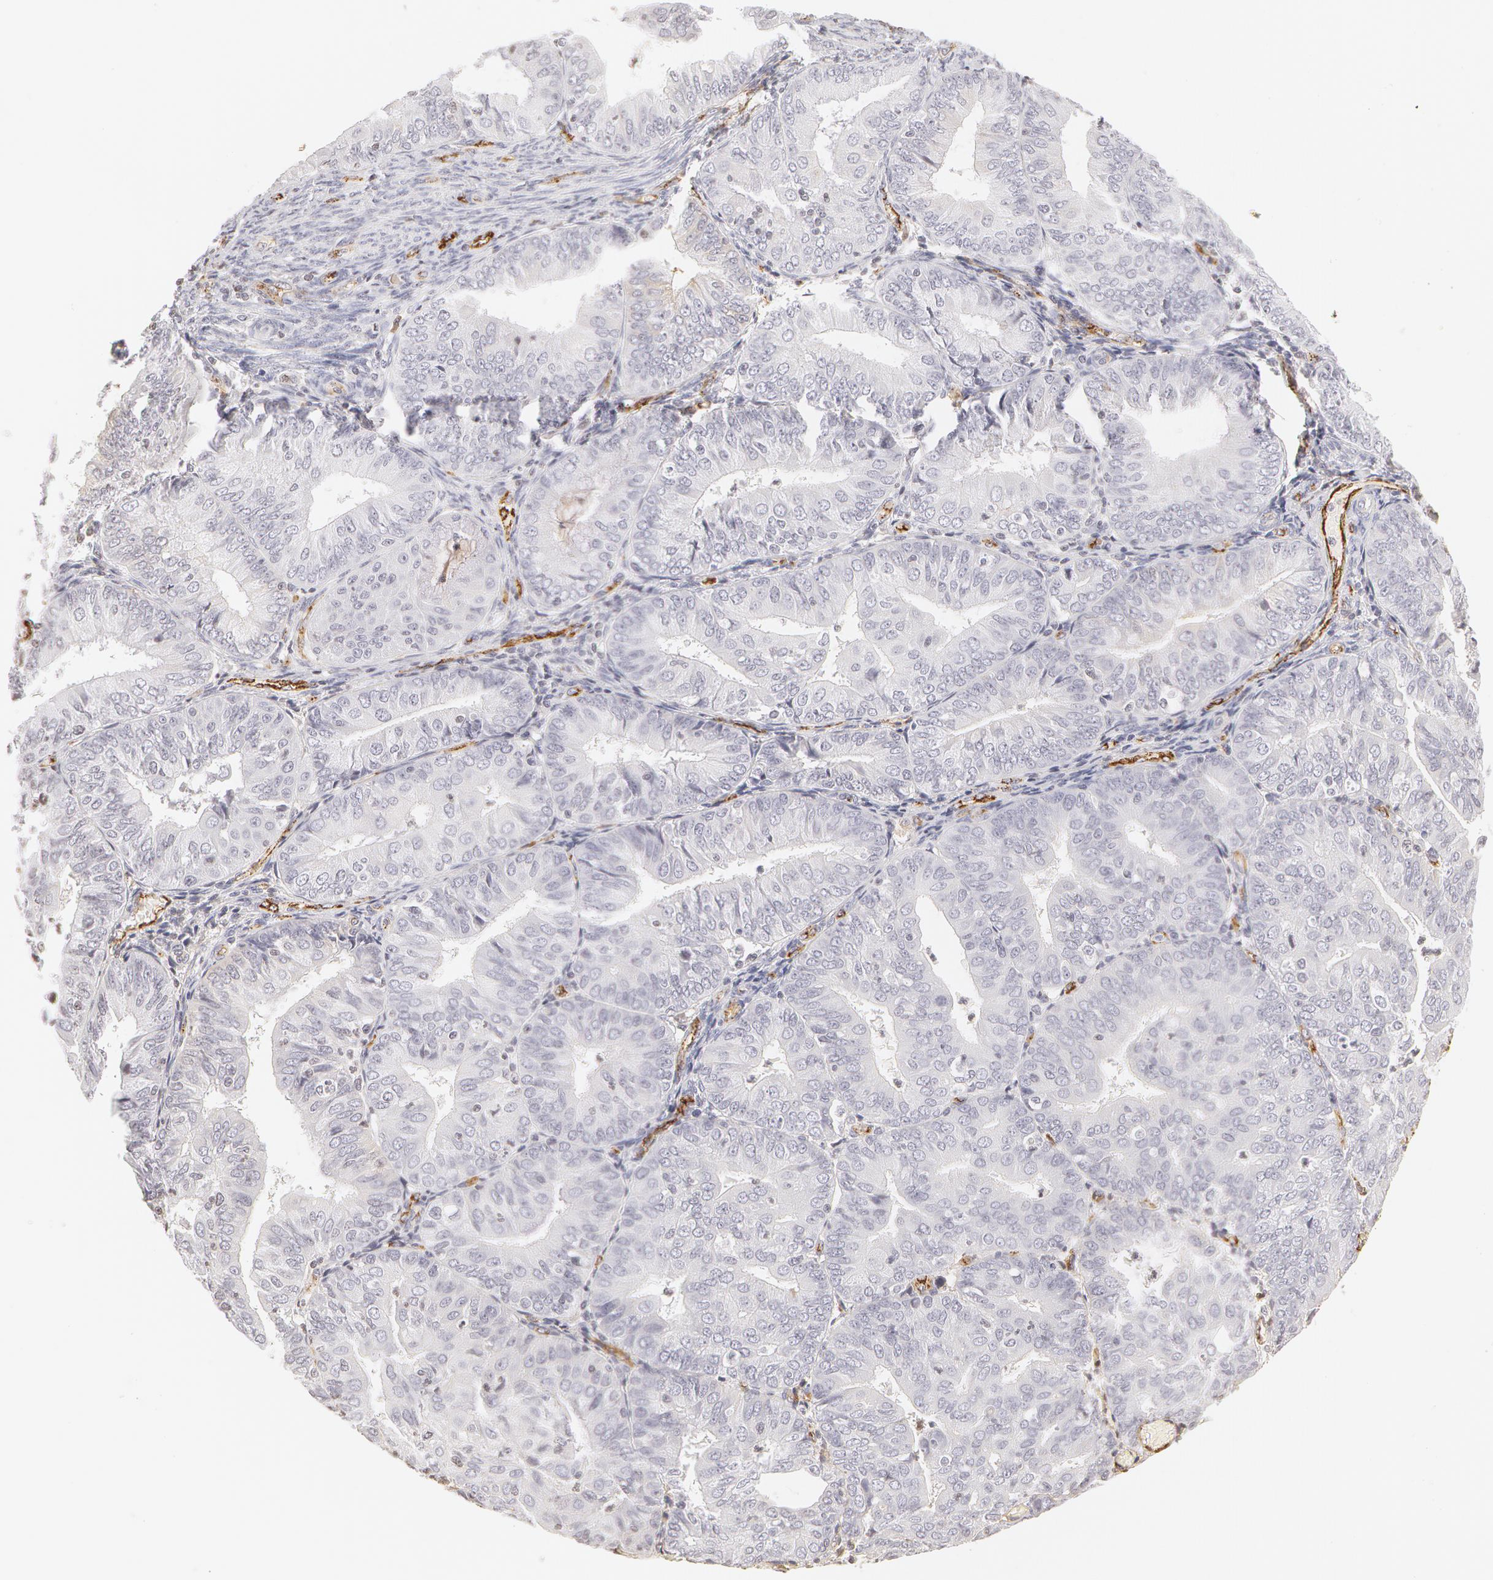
{"staining": {"intensity": "negative", "quantity": "none", "location": "none"}, "tissue": "endometrial cancer", "cell_type": "Tumor cells", "image_type": "cancer", "snomed": [{"axis": "morphology", "description": "Adenocarcinoma, NOS"}, {"axis": "topography", "description": "Endometrium"}], "caption": "Immunohistochemistry (IHC) histopathology image of neoplastic tissue: human adenocarcinoma (endometrial) stained with DAB (3,3'-diaminobenzidine) exhibits no significant protein expression in tumor cells. (DAB immunohistochemistry, high magnification).", "gene": "VWF", "patient": {"sex": "female", "age": 79}}